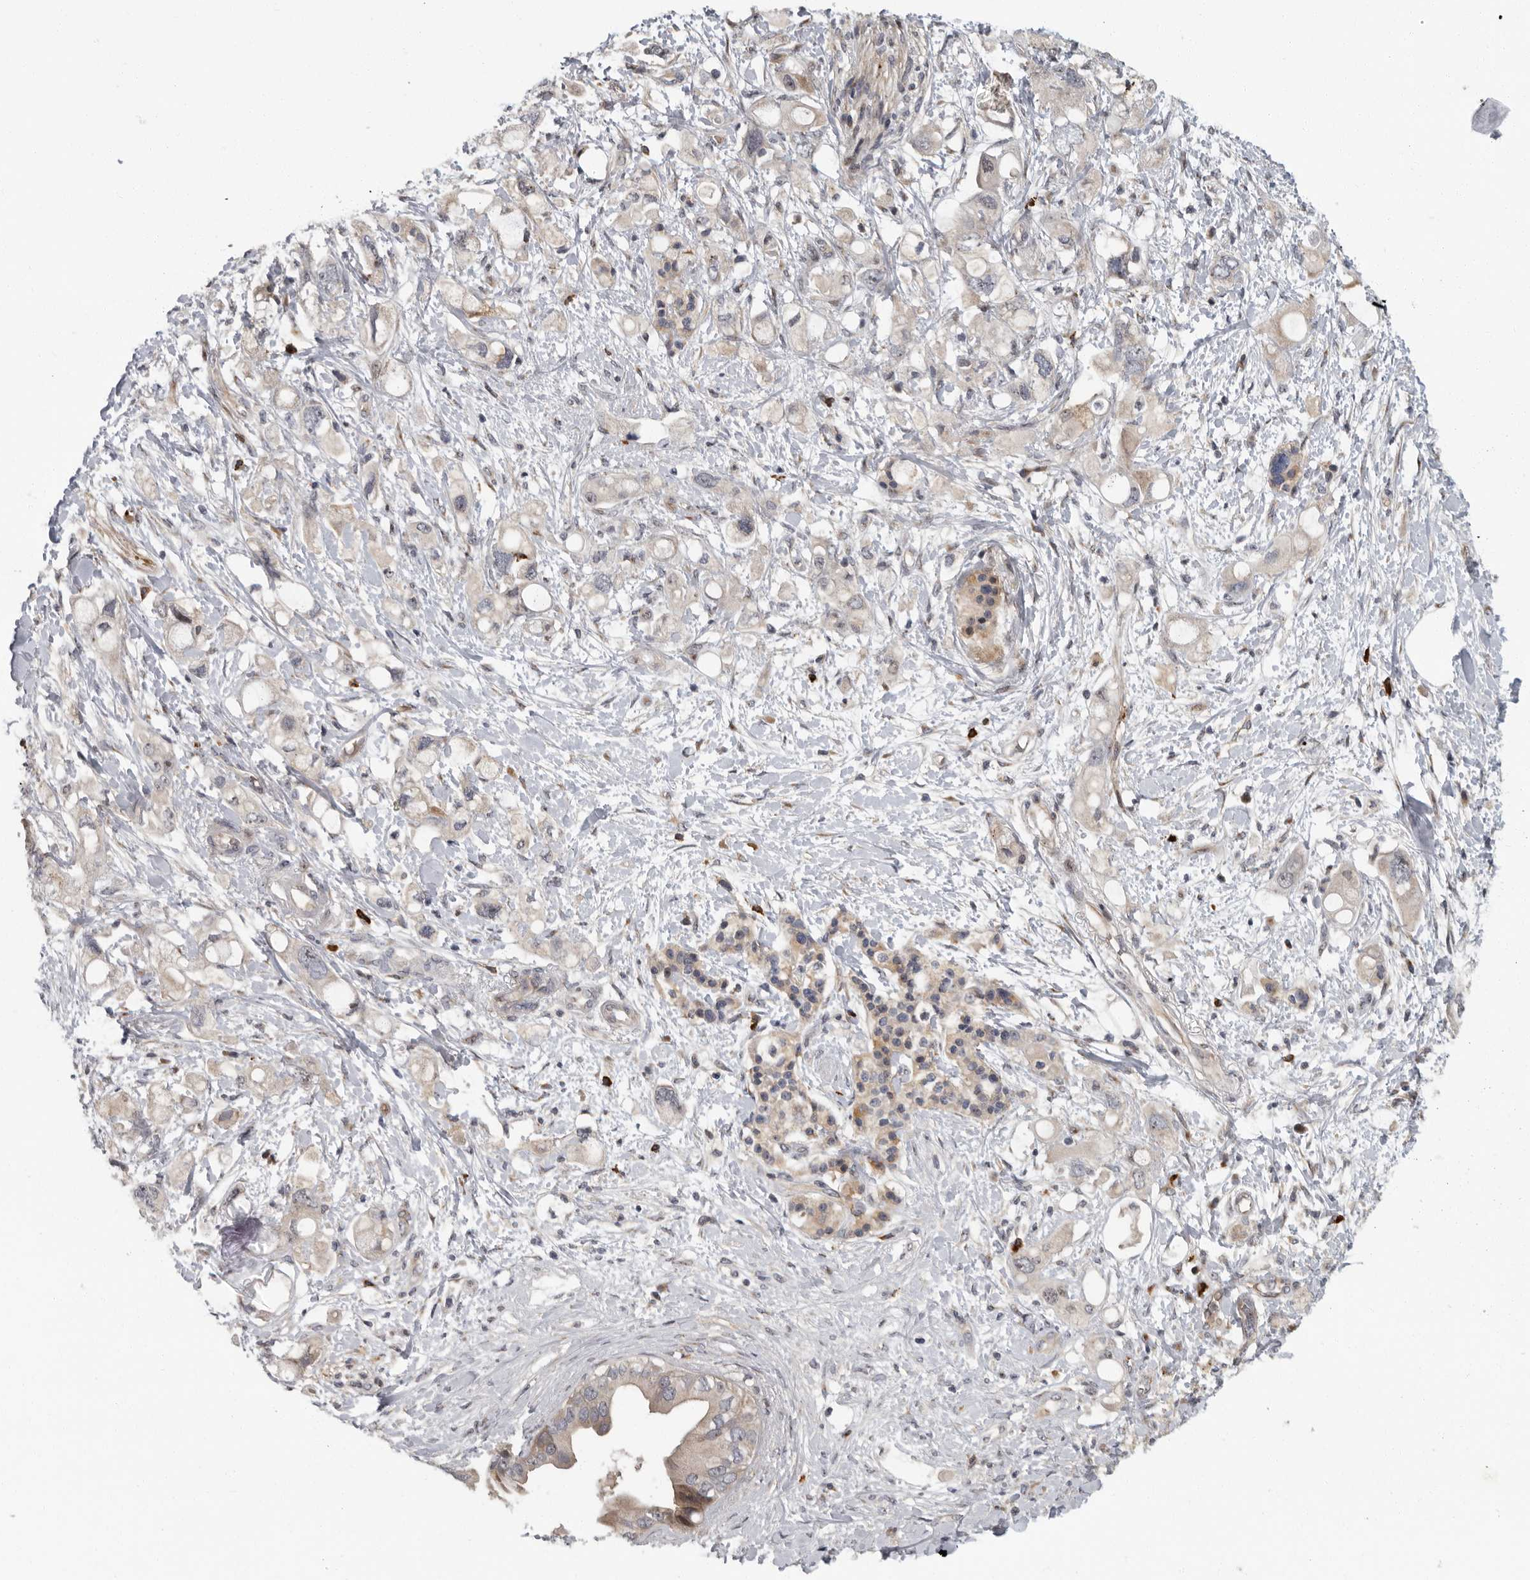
{"staining": {"intensity": "weak", "quantity": "<25%", "location": "cytoplasmic/membranous"}, "tissue": "pancreatic cancer", "cell_type": "Tumor cells", "image_type": "cancer", "snomed": [{"axis": "morphology", "description": "Adenocarcinoma, NOS"}, {"axis": "topography", "description": "Pancreas"}], "caption": "This is an immunohistochemistry (IHC) photomicrograph of pancreatic cancer. There is no positivity in tumor cells.", "gene": "PDCD11", "patient": {"sex": "female", "age": 56}}